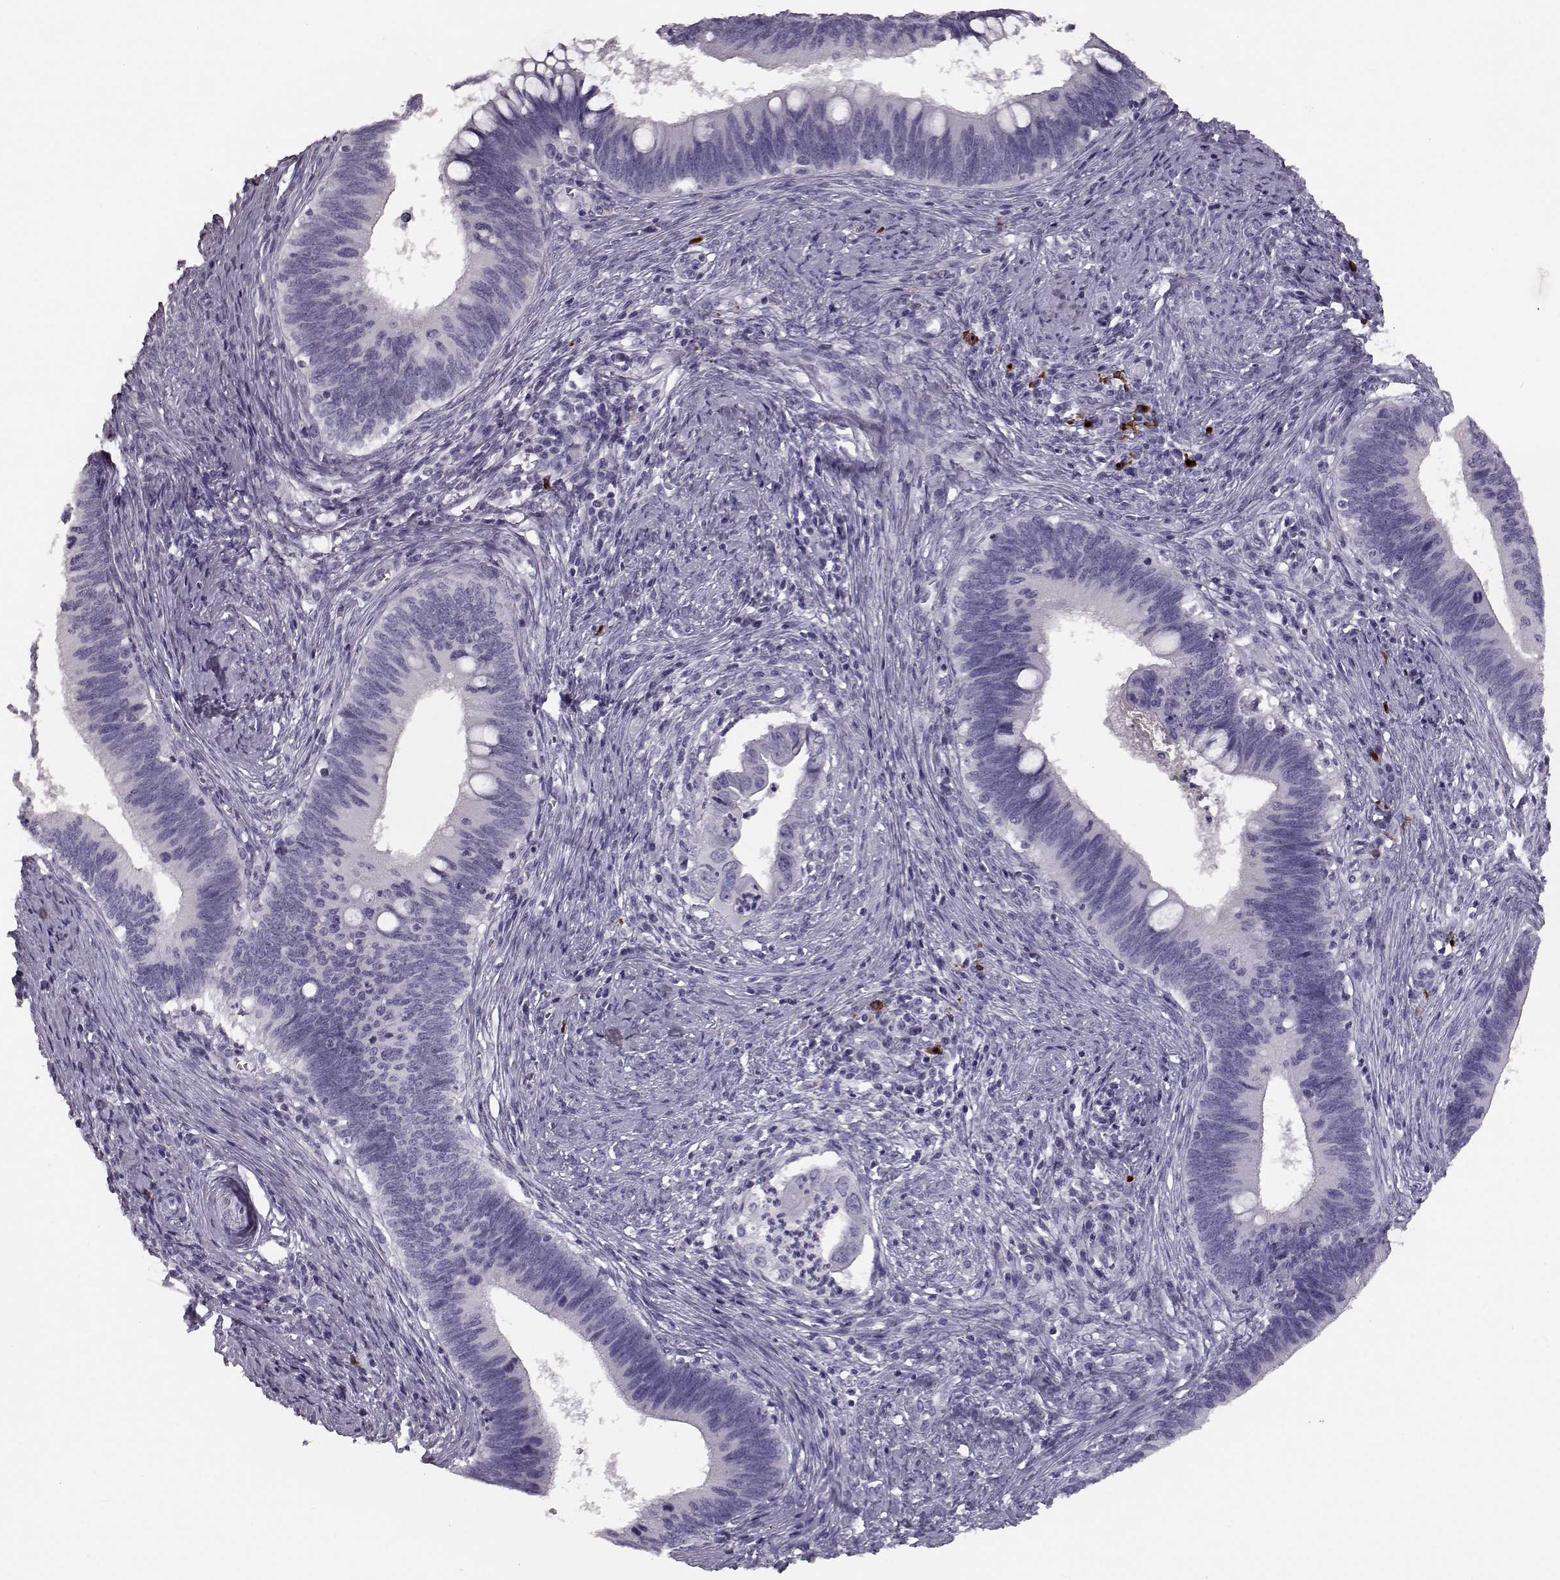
{"staining": {"intensity": "negative", "quantity": "none", "location": "none"}, "tissue": "cervical cancer", "cell_type": "Tumor cells", "image_type": "cancer", "snomed": [{"axis": "morphology", "description": "Adenocarcinoma, NOS"}, {"axis": "topography", "description": "Cervix"}], "caption": "This is a photomicrograph of immunohistochemistry staining of cervical cancer (adenocarcinoma), which shows no expression in tumor cells.", "gene": "CCL19", "patient": {"sex": "female", "age": 42}}